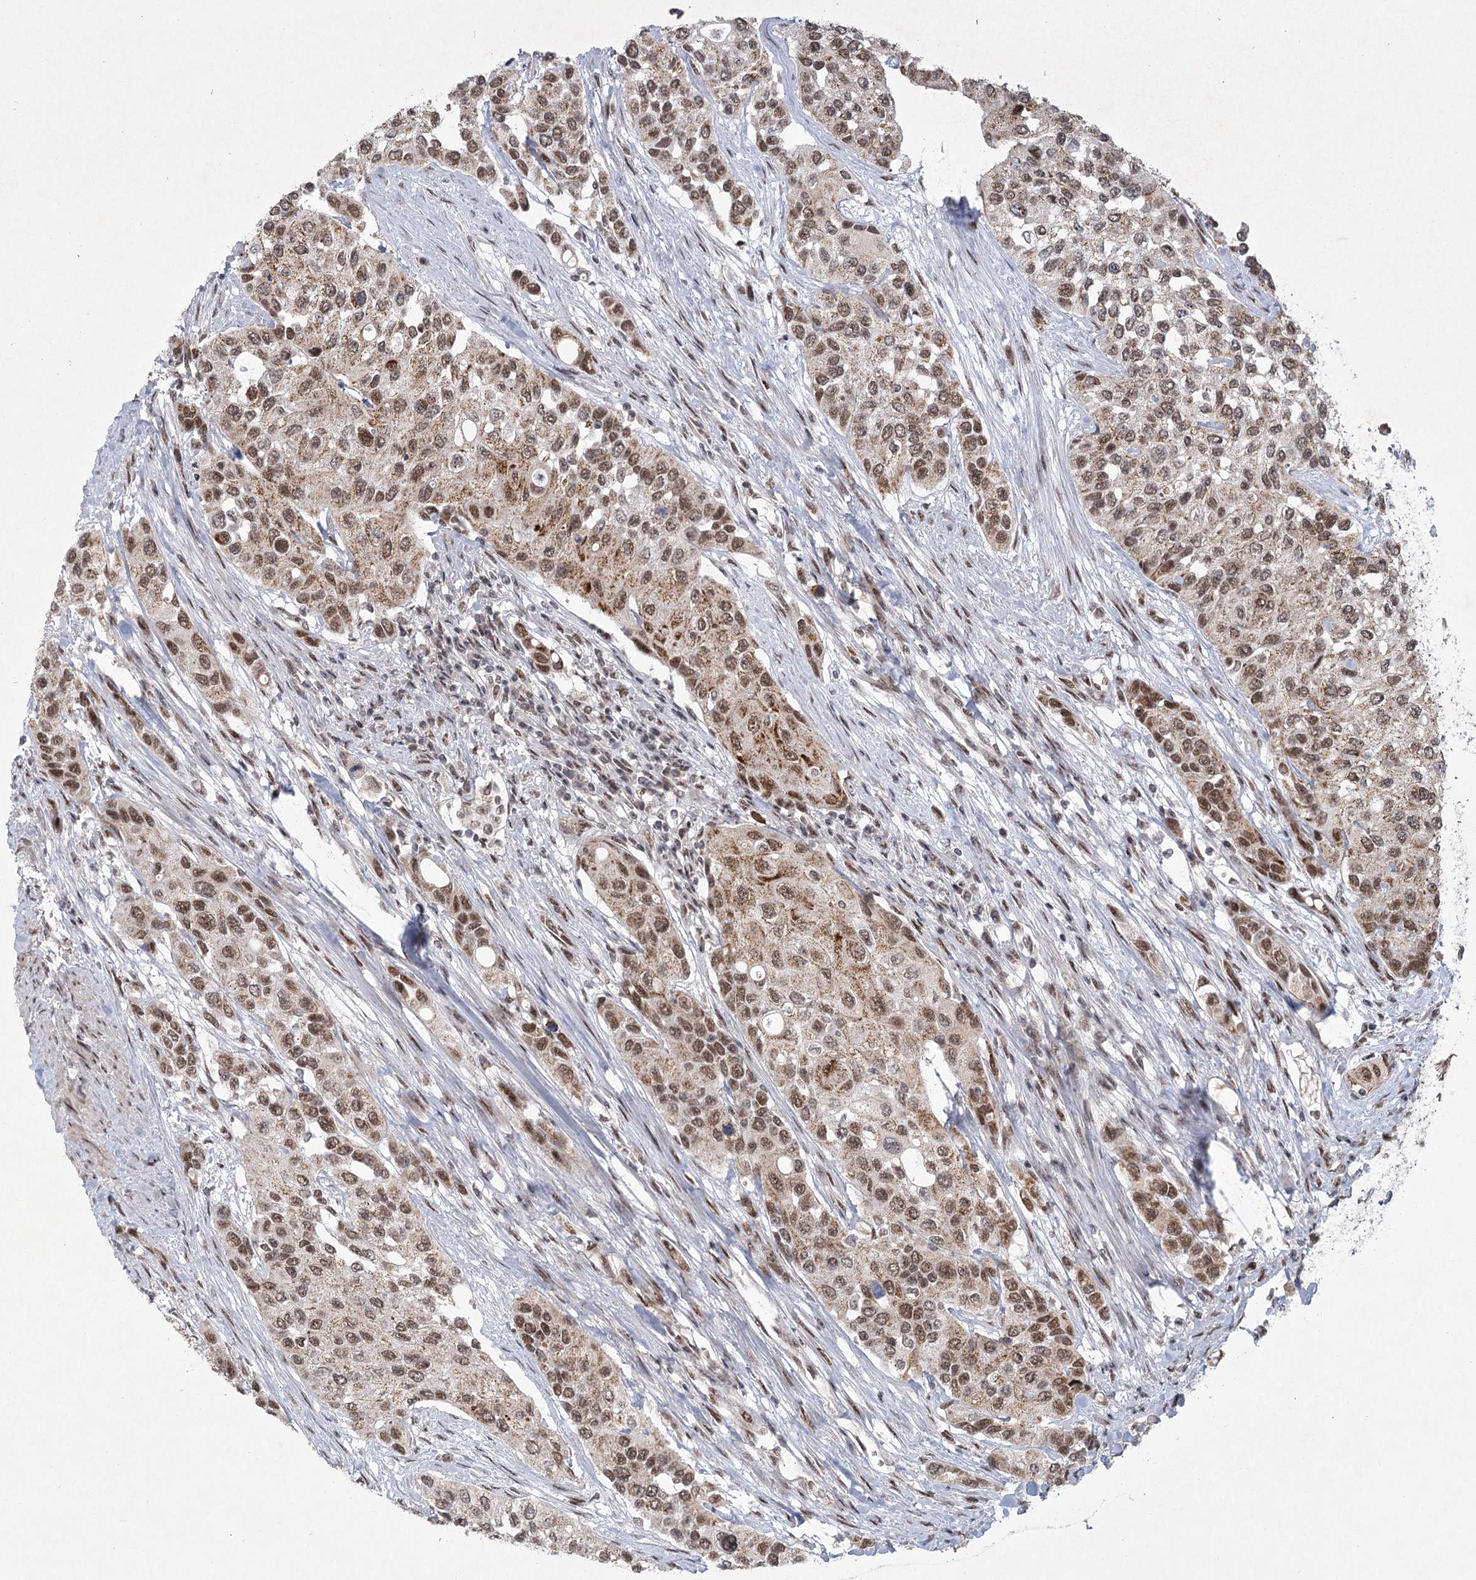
{"staining": {"intensity": "moderate", "quantity": ">75%", "location": "cytoplasmic/membranous,nuclear"}, "tissue": "urothelial cancer", "cell_type": "Tumor cells", "image_type": "cancer", "snomed": [{"axis": "morphology", "description": "Normal tissue, NOS"}, {"axis": "morphology", "description": "Urothelial carcinoma, High grade"}, {"axis": "topography", "description": "Vascular tissue"}, {"axis": "topography", "description": "Urinary bladder"}], "caption": "Moderate cytoplasmic/membranous and nuclear expression is appreciated in about >75% of tumor cells in urothelial cancer. The staining was performed using DAB to visualize the protein expression in brown, while the nuclei were stained in blue with hematoxylin (Magnification: 20x).", "gene": "CIB4", "patient": {"sex": "female", "age": 56}}